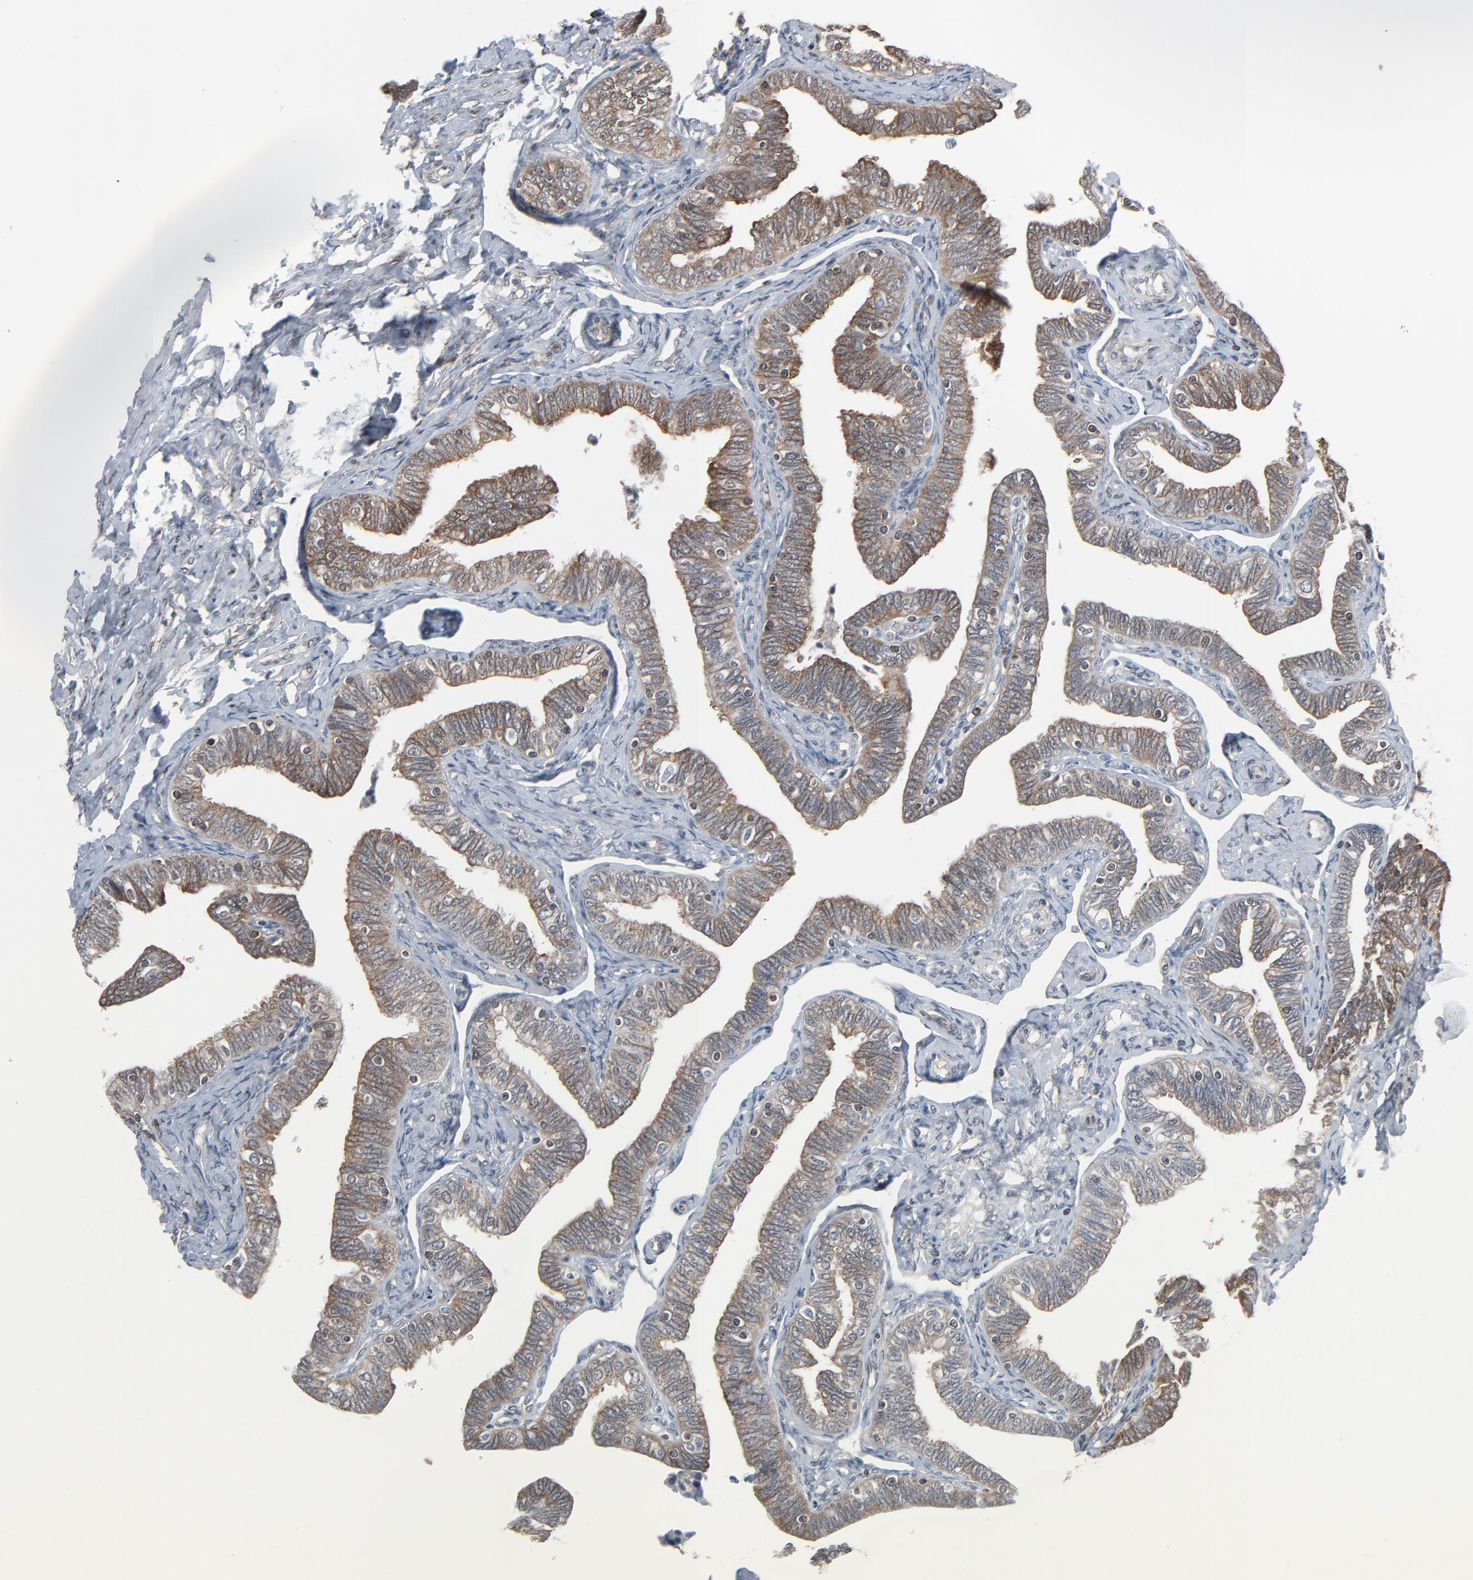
{"staining": {"intensity": "moderate", "quantity": ">75%", "location": "cytoplasmic/membranous"}, "tissue": "fallopian tube", "cell_type": "Glandular cells", "image_type": "normal", "snomed": [{"axis": "morphology", "description": "Normal tissue, NOS"}, {"axis": "topography", "description": "Fallopian tube"}, {"axis": "topography", "description": "Ovary"}], "caption": "Immunohistochemical staining of normal fallopian tube reveals moderate cytoplasmic/membranous protein positivity in approximately >75% of glandular cells. Ihc stains the protein in brown and the nuclei are stained blue.", "gene": "OPTN", "patient": {"sex": "female", "age": 69}}